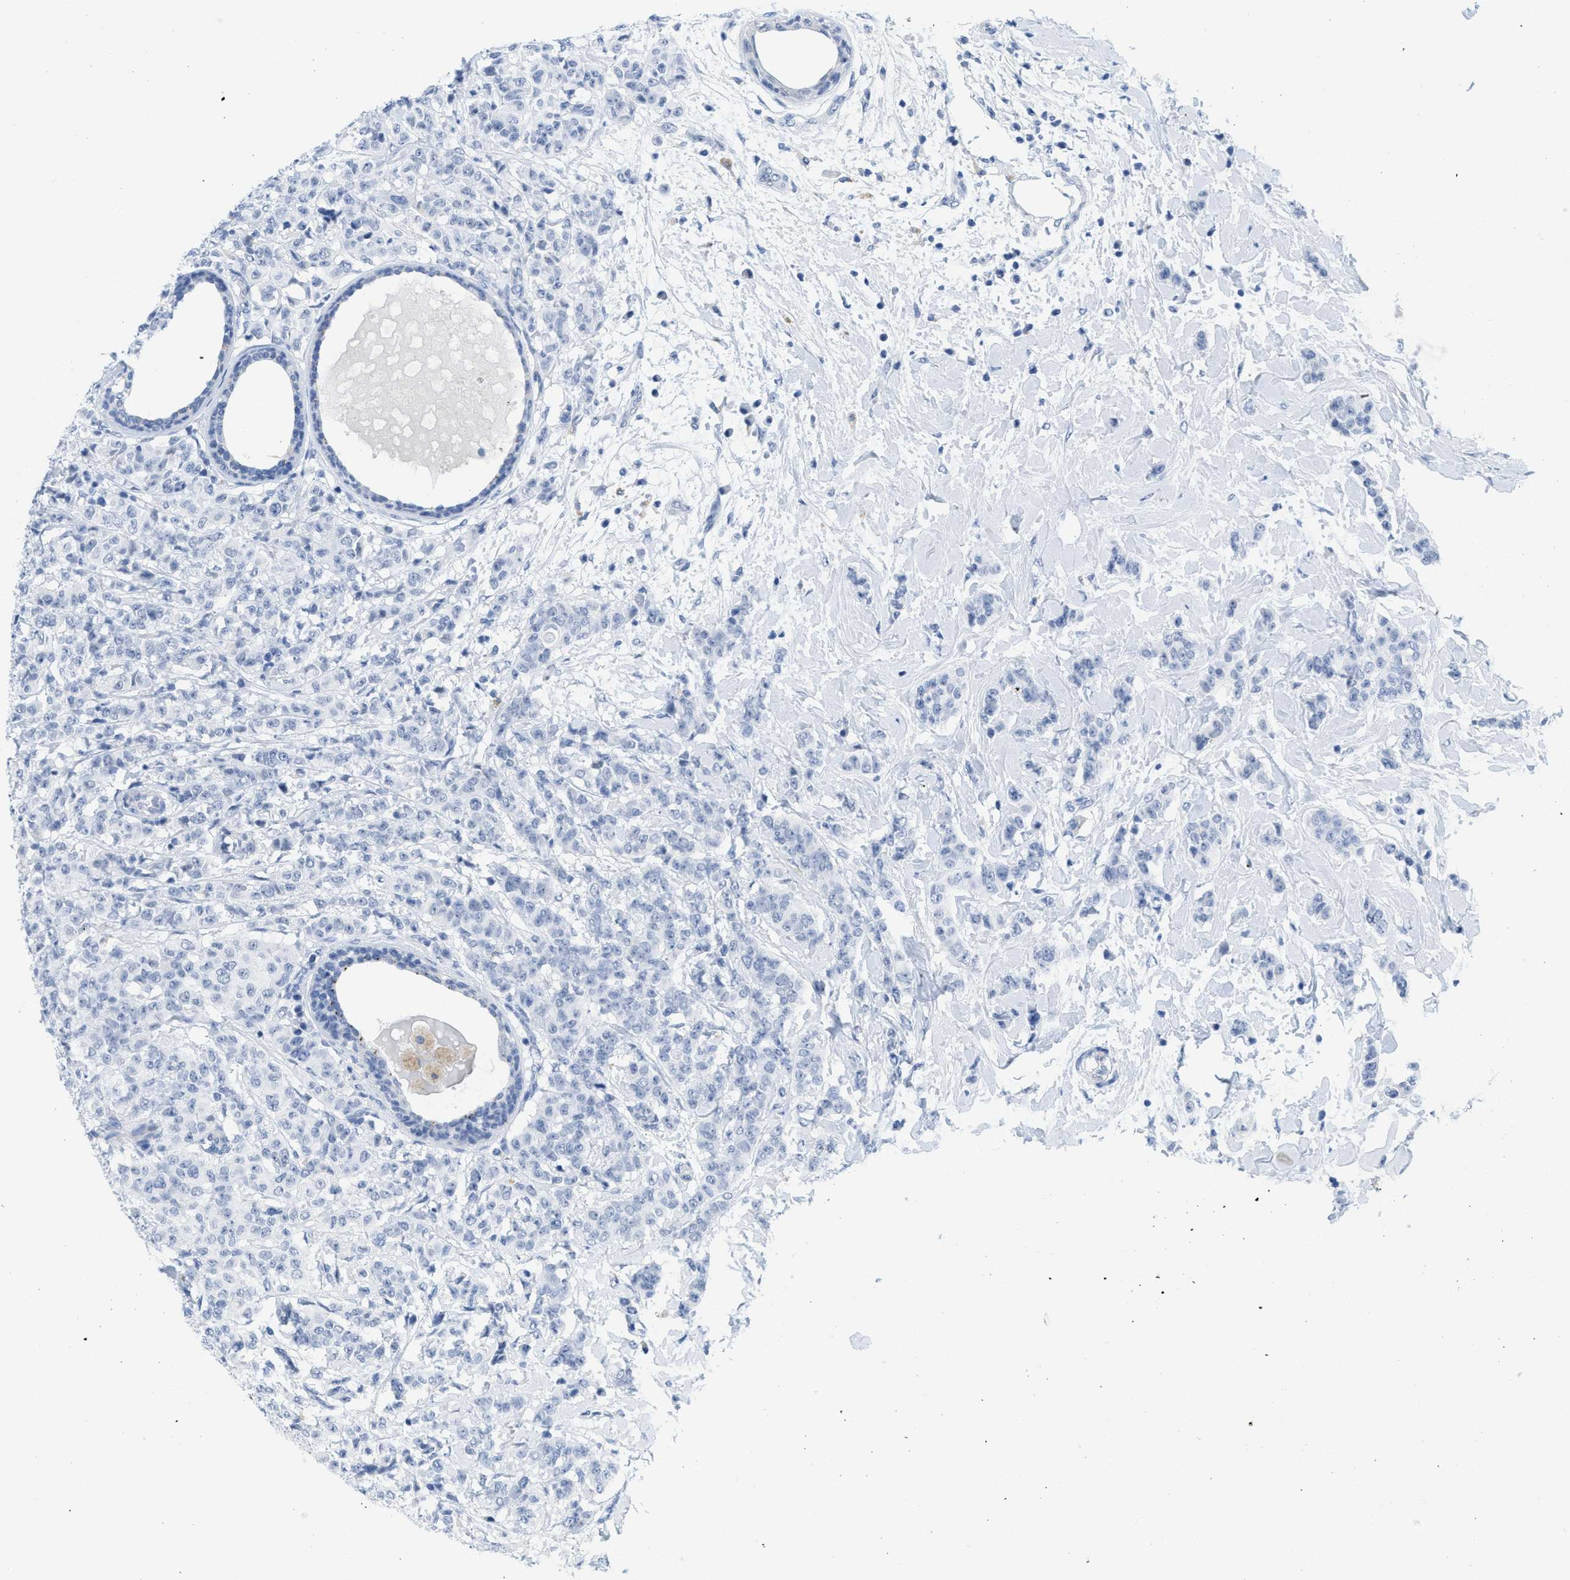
{"staining": {"intensity": "negative", "quantity": "none", "location": "none"}, "tissue": "breast cancer", "cell_type": "Tumor cells", "image_type": "cancer", "snomed": [{"axis": "morphology", "description": "Normal tissue, NOS"}, {"axis": "morphology", "description": "Duct carcinoma"}, {"axis": "topography", "description": "Breast"}], "caption": "An image of human breast cancer is negative for staining in tumor cells. (DAB IHC with hematoxylin counter stain).", "gene": "WDR4", "patient": {"sex": "female", "age": 40}}